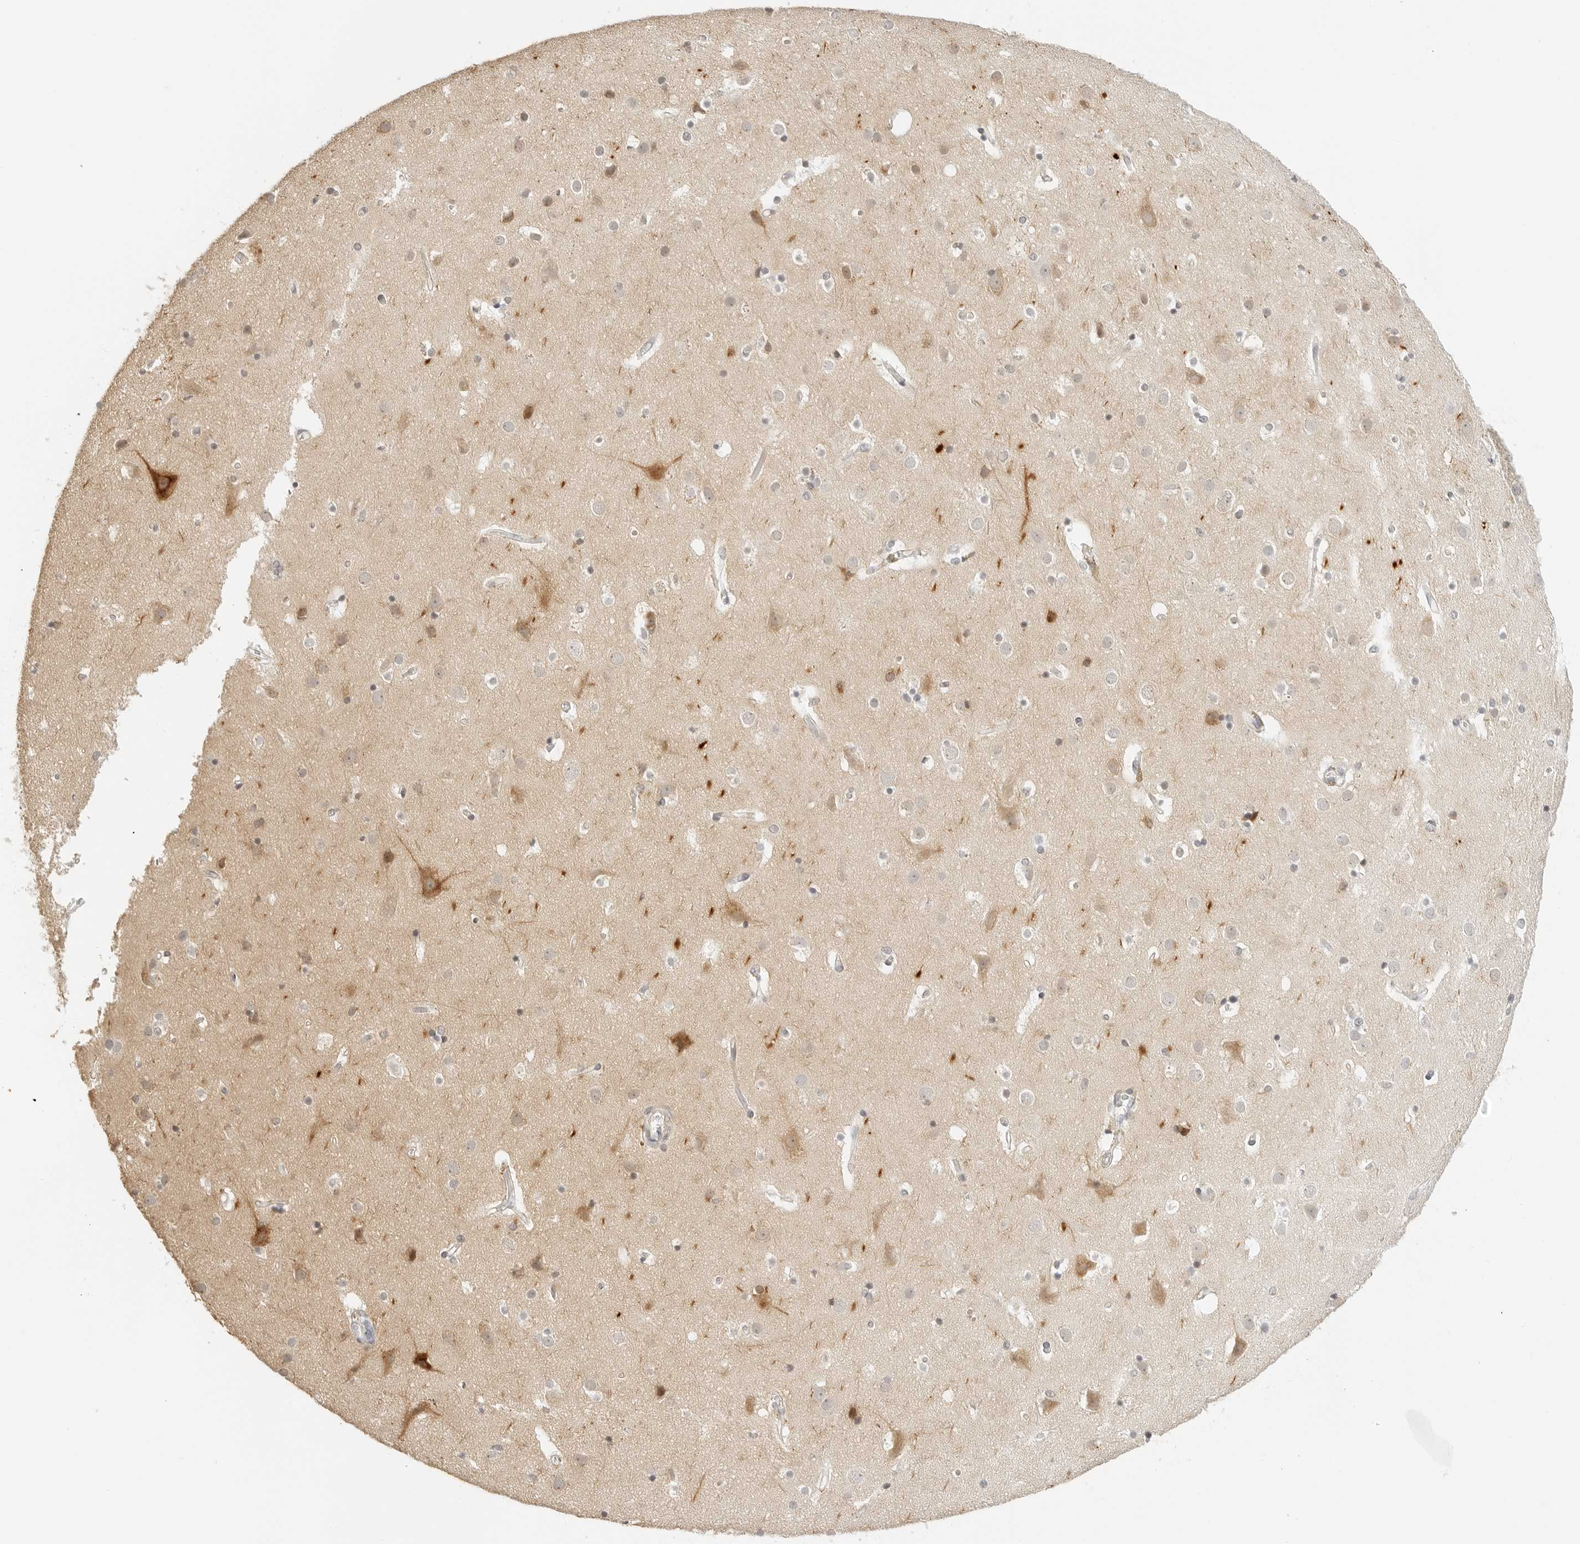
{"staining": {"intensity": "negative", "quantity": "none", "location": "none"}, "tissue": "cerebral cortex", "cell_type": "Endothelial cells", "image_type": "normal", "snomed": [{"axis": "morphology", "description": "Normal tissue, NOS"}, {"axis": "topography", "description": "Cerebral cortex"}], "caption": "High power microscopy micrograph of an immunohistochemistry photomicrograph of benign cerebral cortex, revealing no significant staining in endothelial cells. Brightfield microscopy of IHC stained with DAB (3,3'-diaminobenzidine) (brown) and hematoxylin (blue), captured at high magnification.", "gene": "PCDH19", "patient": {"sex": "male", "age": 54}}